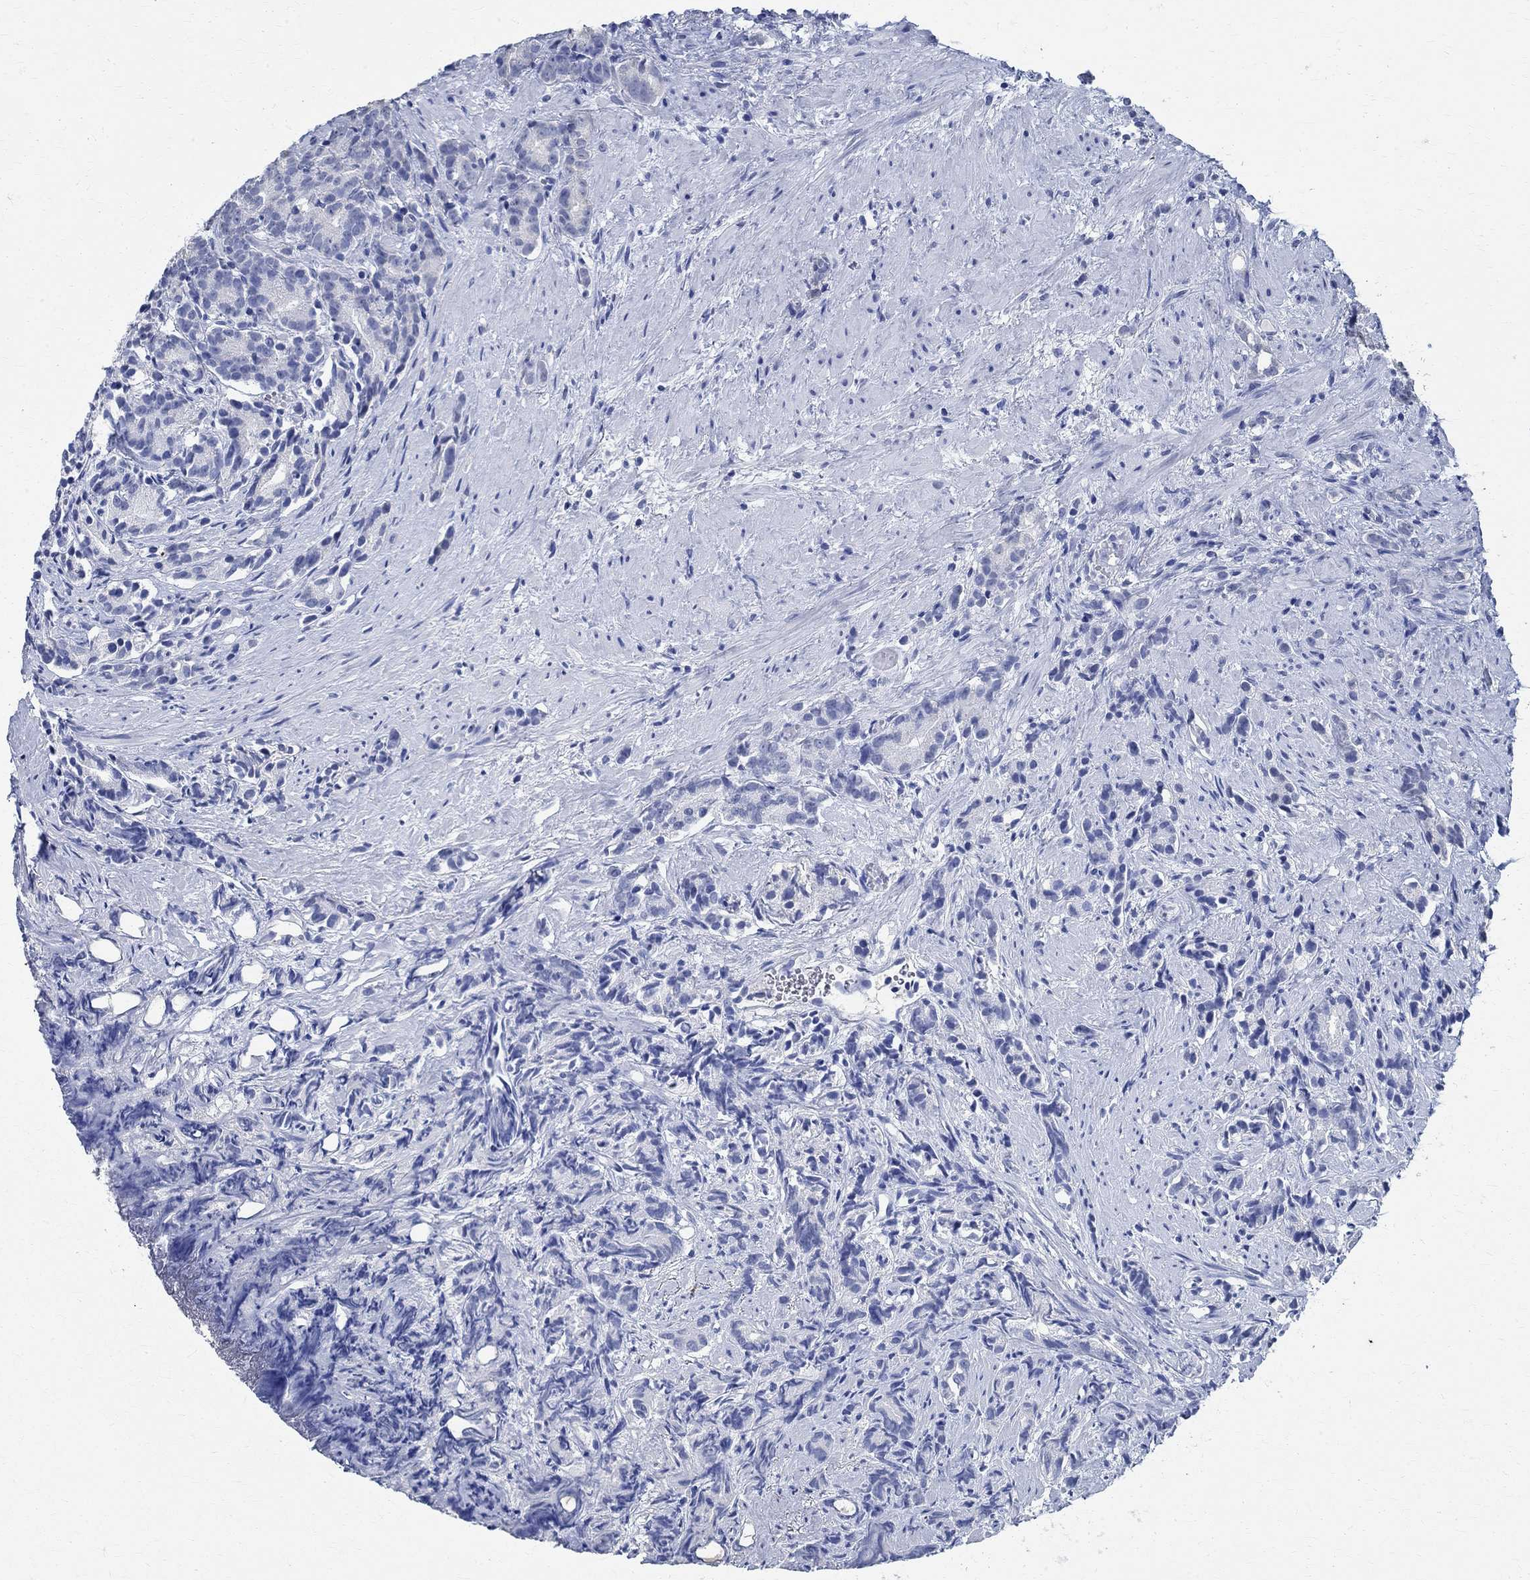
{"staining": {"intensity": "negative", "quantity": "none", "location": "none"}, "tissue": "prostate cancer", "cell_type": "Tumor cells", "image_type": "cancer", "snomed": [{"axis": "morphology", "description": "Adenocarcinoma, High grade"}, {"axis": "topography", "description": "Prostate"}], "caption": "A micrograph of human prostate adenocarcinoma (high-grade) is negative for staining in tumor cells. (DAB (3,3'-diaminobenzidine) IHC visualized using brightfield microscopy, high magnification).", "gene": "TMEM221", "patient": {"sex": "male", "age": 90}}